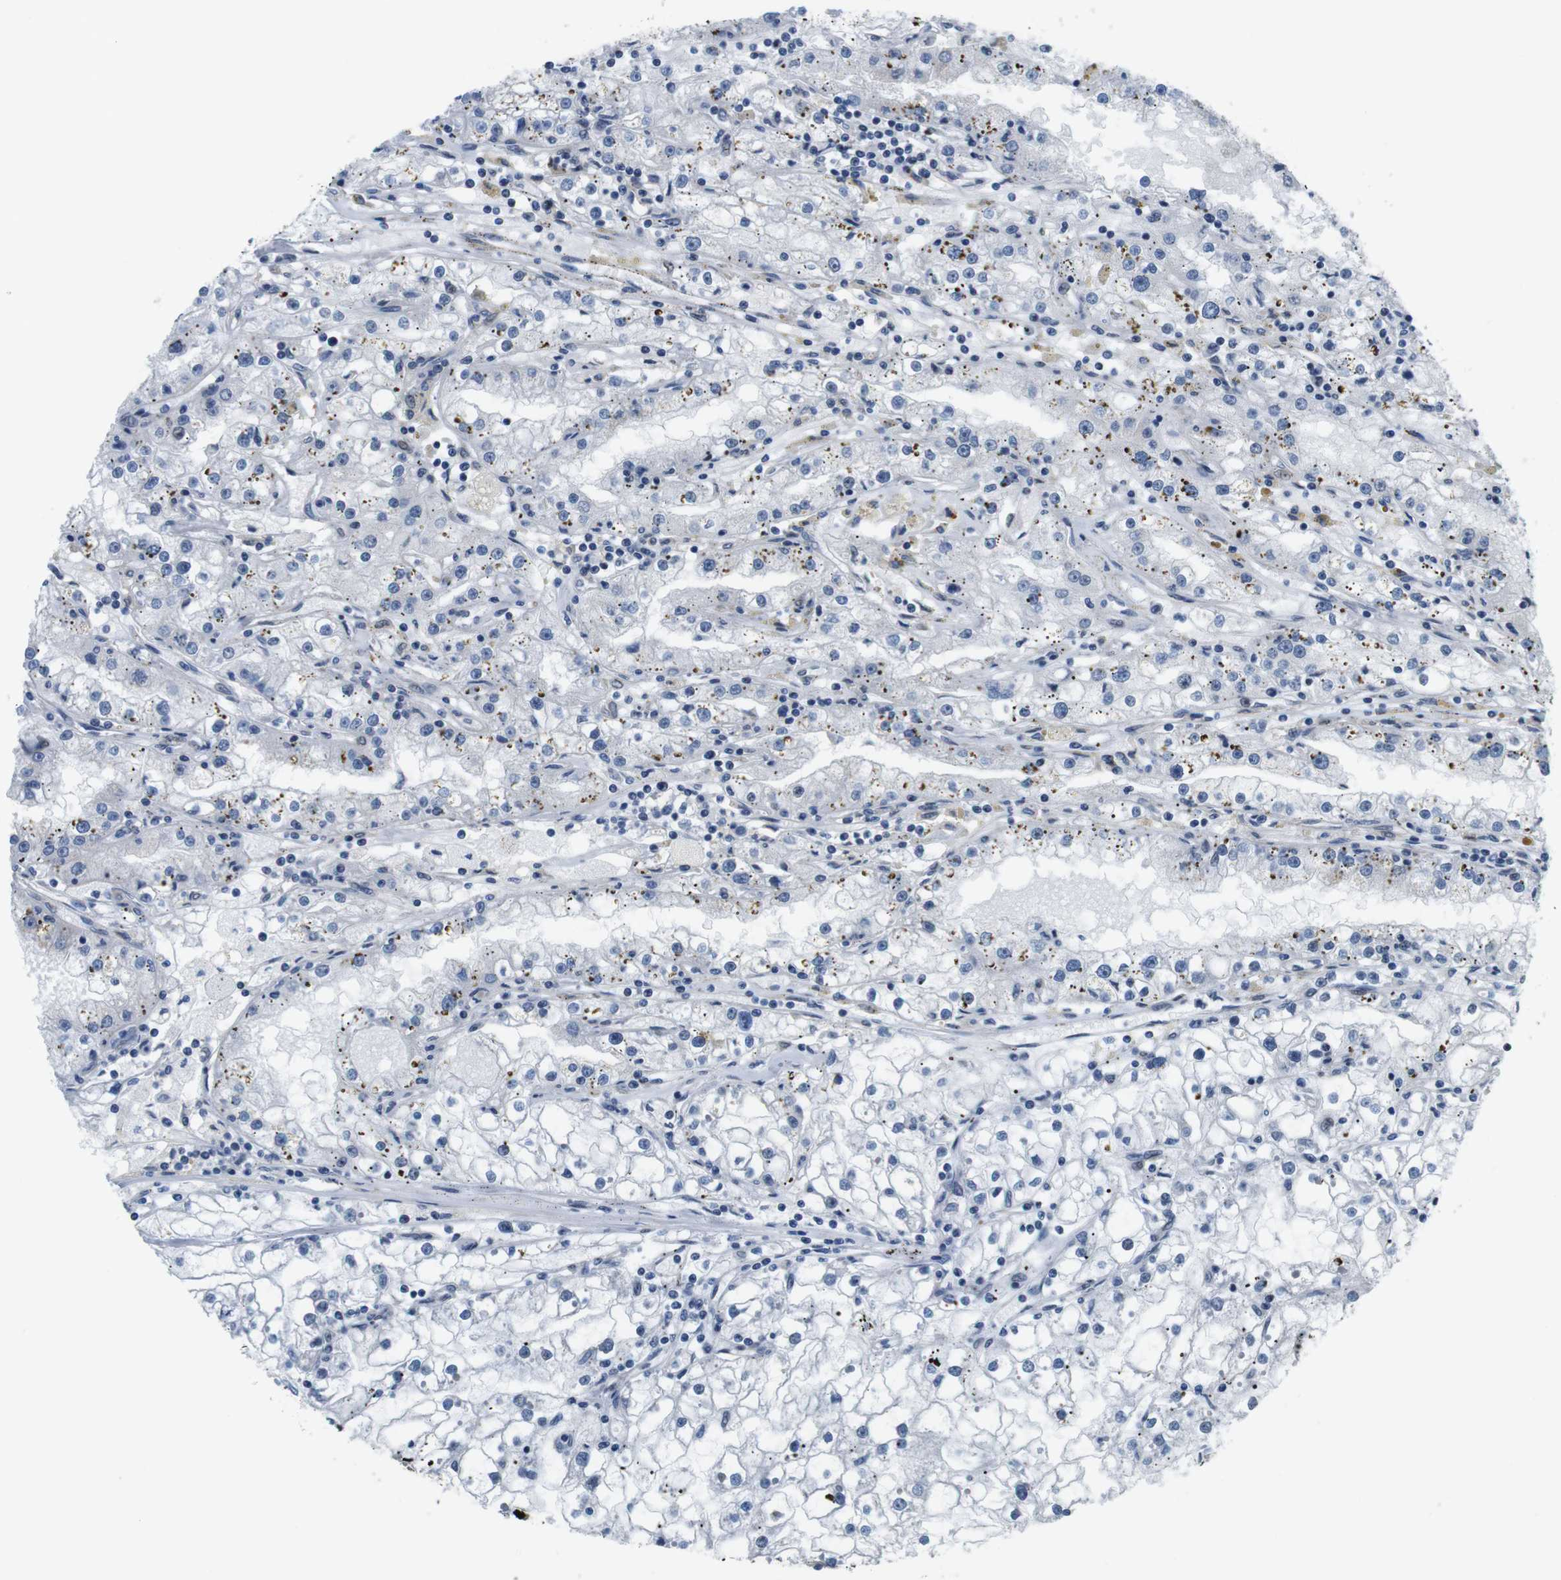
{"staining": {"intensity": "negative", "quantity": "none", "location": "none"}, "tissue": "renal cancer", "cell_type": "Tumor cells", "image_type": "cancer", "snomed": [{"axis": "morphology", "description": "Adenocarcinoma, NOS"}, {"axis": "topography", "description": "Kidney"}], "caption": "Renal cancer was stained to show a protein in brown. There is no significant positivity in tumor cells.", "gene": "SMCO2", "patient": {"sex": "male", "age": 56}}